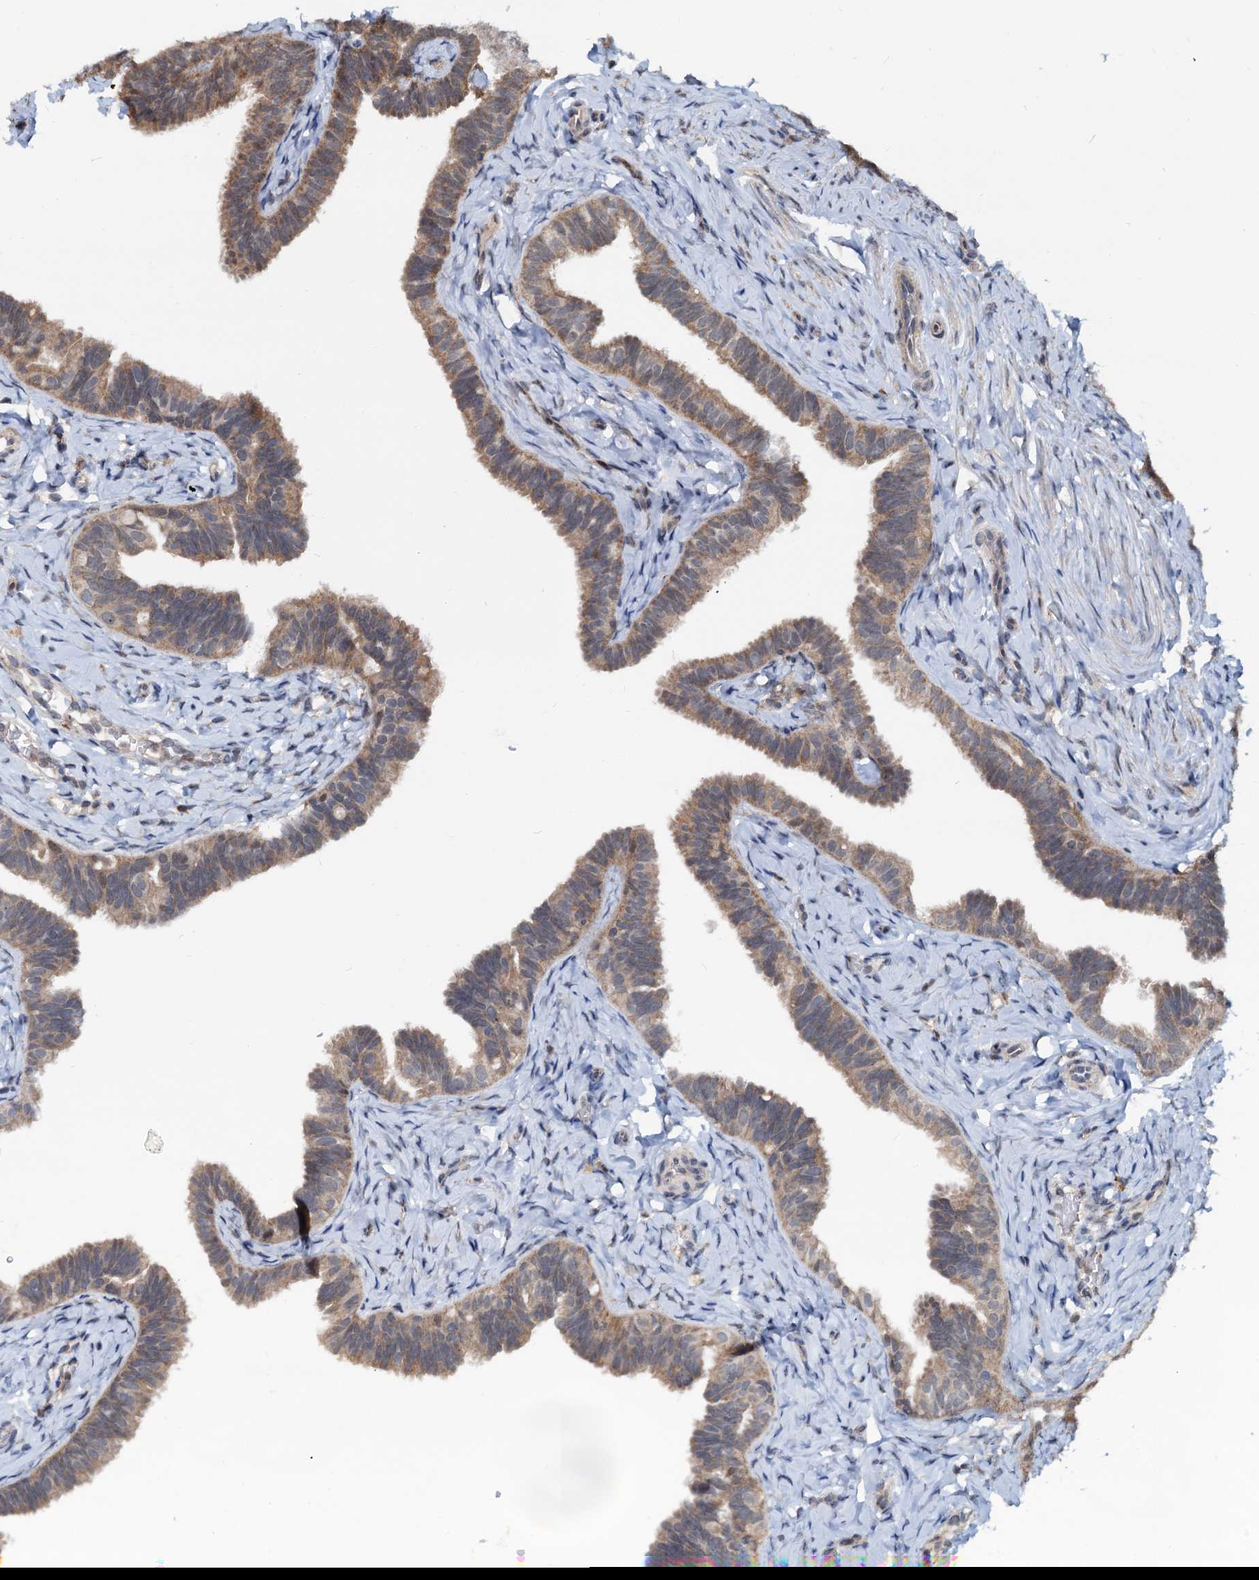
{"staining": {"intensity": "moderate", "quantity": "25%-75%", "location": "cytoplasmic/membranous"}, "tissue": "fallopian tube", "cell_type": "Glandular cells", "image_type": "normal", "snomed": [{"axis": "morphology", "description": "Normal tissue, NOS"}, {"axis": "topography", "description": "Fallopian tube"}], "caption": "IHC of unremarkable fallopian tube reveals medium levels of moderate cytoplasmic/membranous staining in about 25%-75% of glandular cells.", "gene": "MCMBP", "patient": {"sex": "female", "age": 65}}